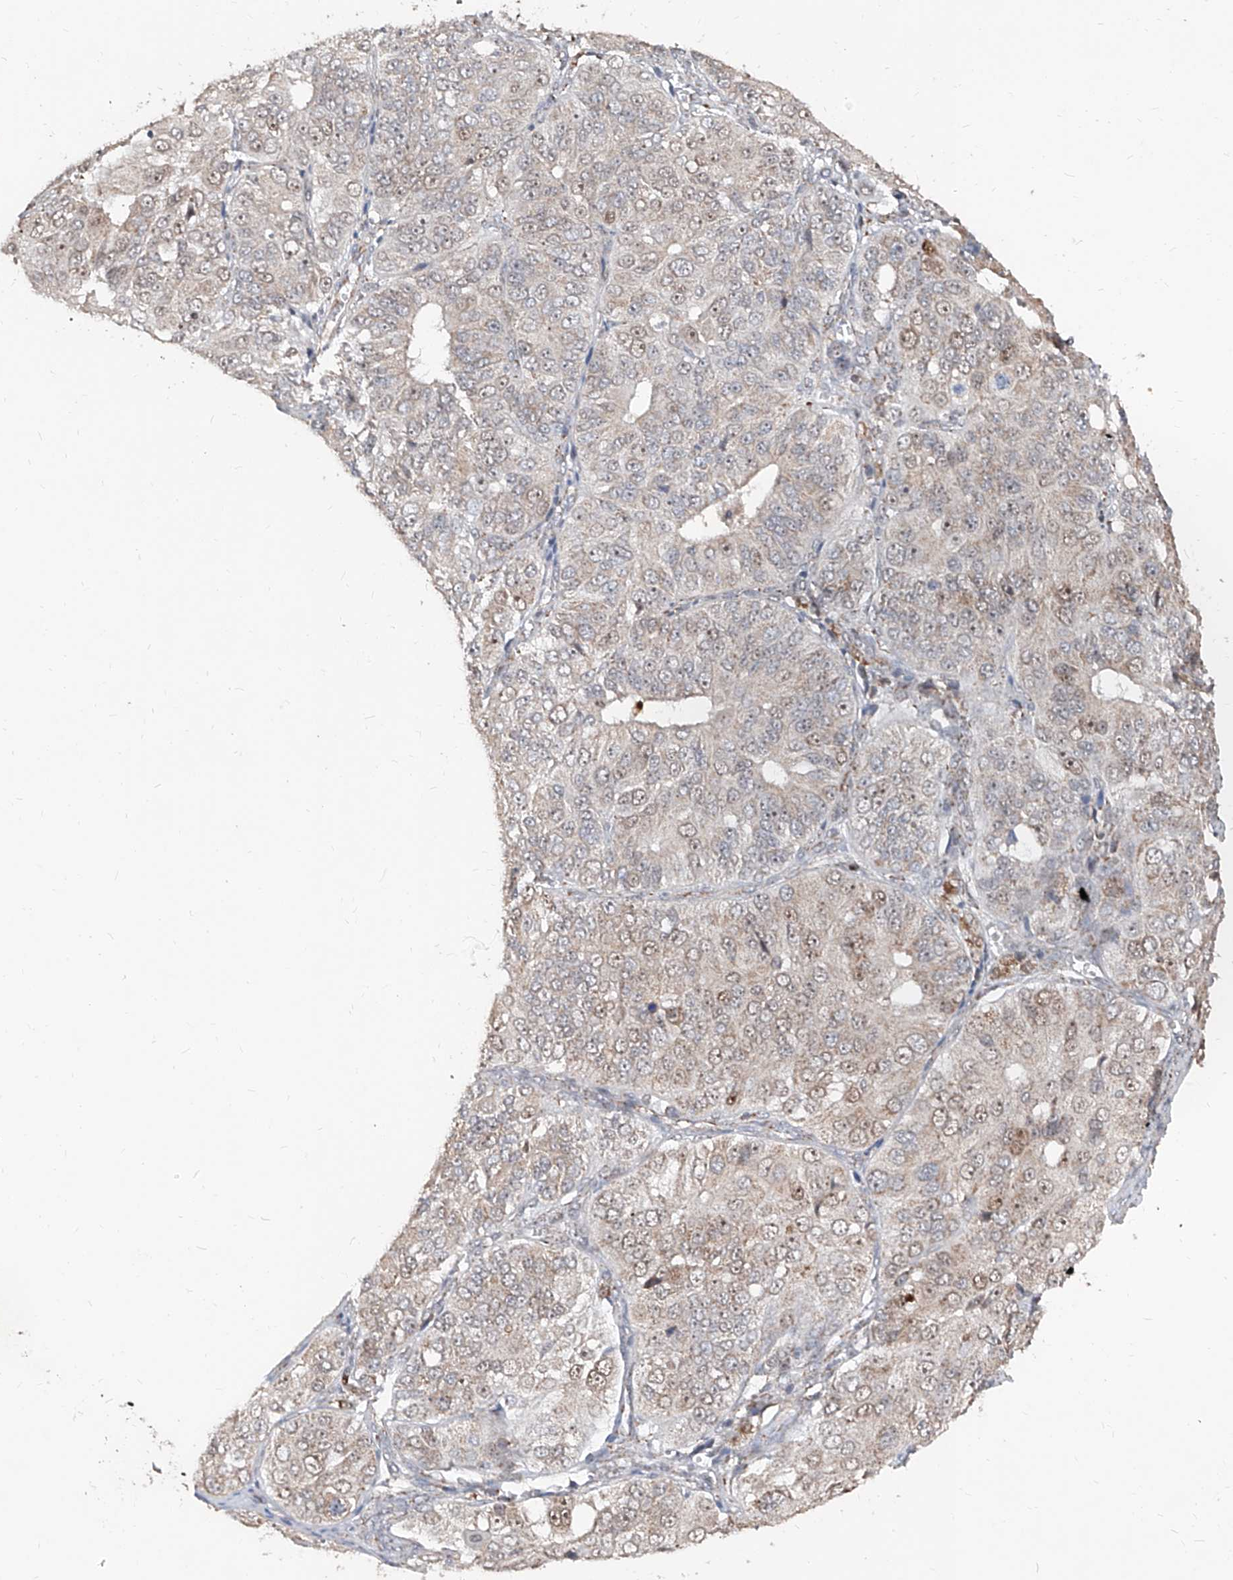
{"staining": {"intensity": "weak", "quantity": "25%-75%", "location": "cytoplasmic/membranous,nuclear"}, "tissue": "ovarian cancer", "cell_type": "Tumor cells", "image_type": "cancer", "snomed": [{"axis": "morphology", "description": "Carcinoma, endometroid"}, {"axis": "topography", "description": "Ovary"}], "caption": "Human ovarian cancer stained with a protein marker displays weak staining in tumor cells.", "gene": "NDUFB3", "patient": {"sex": "female", "age": 51}}